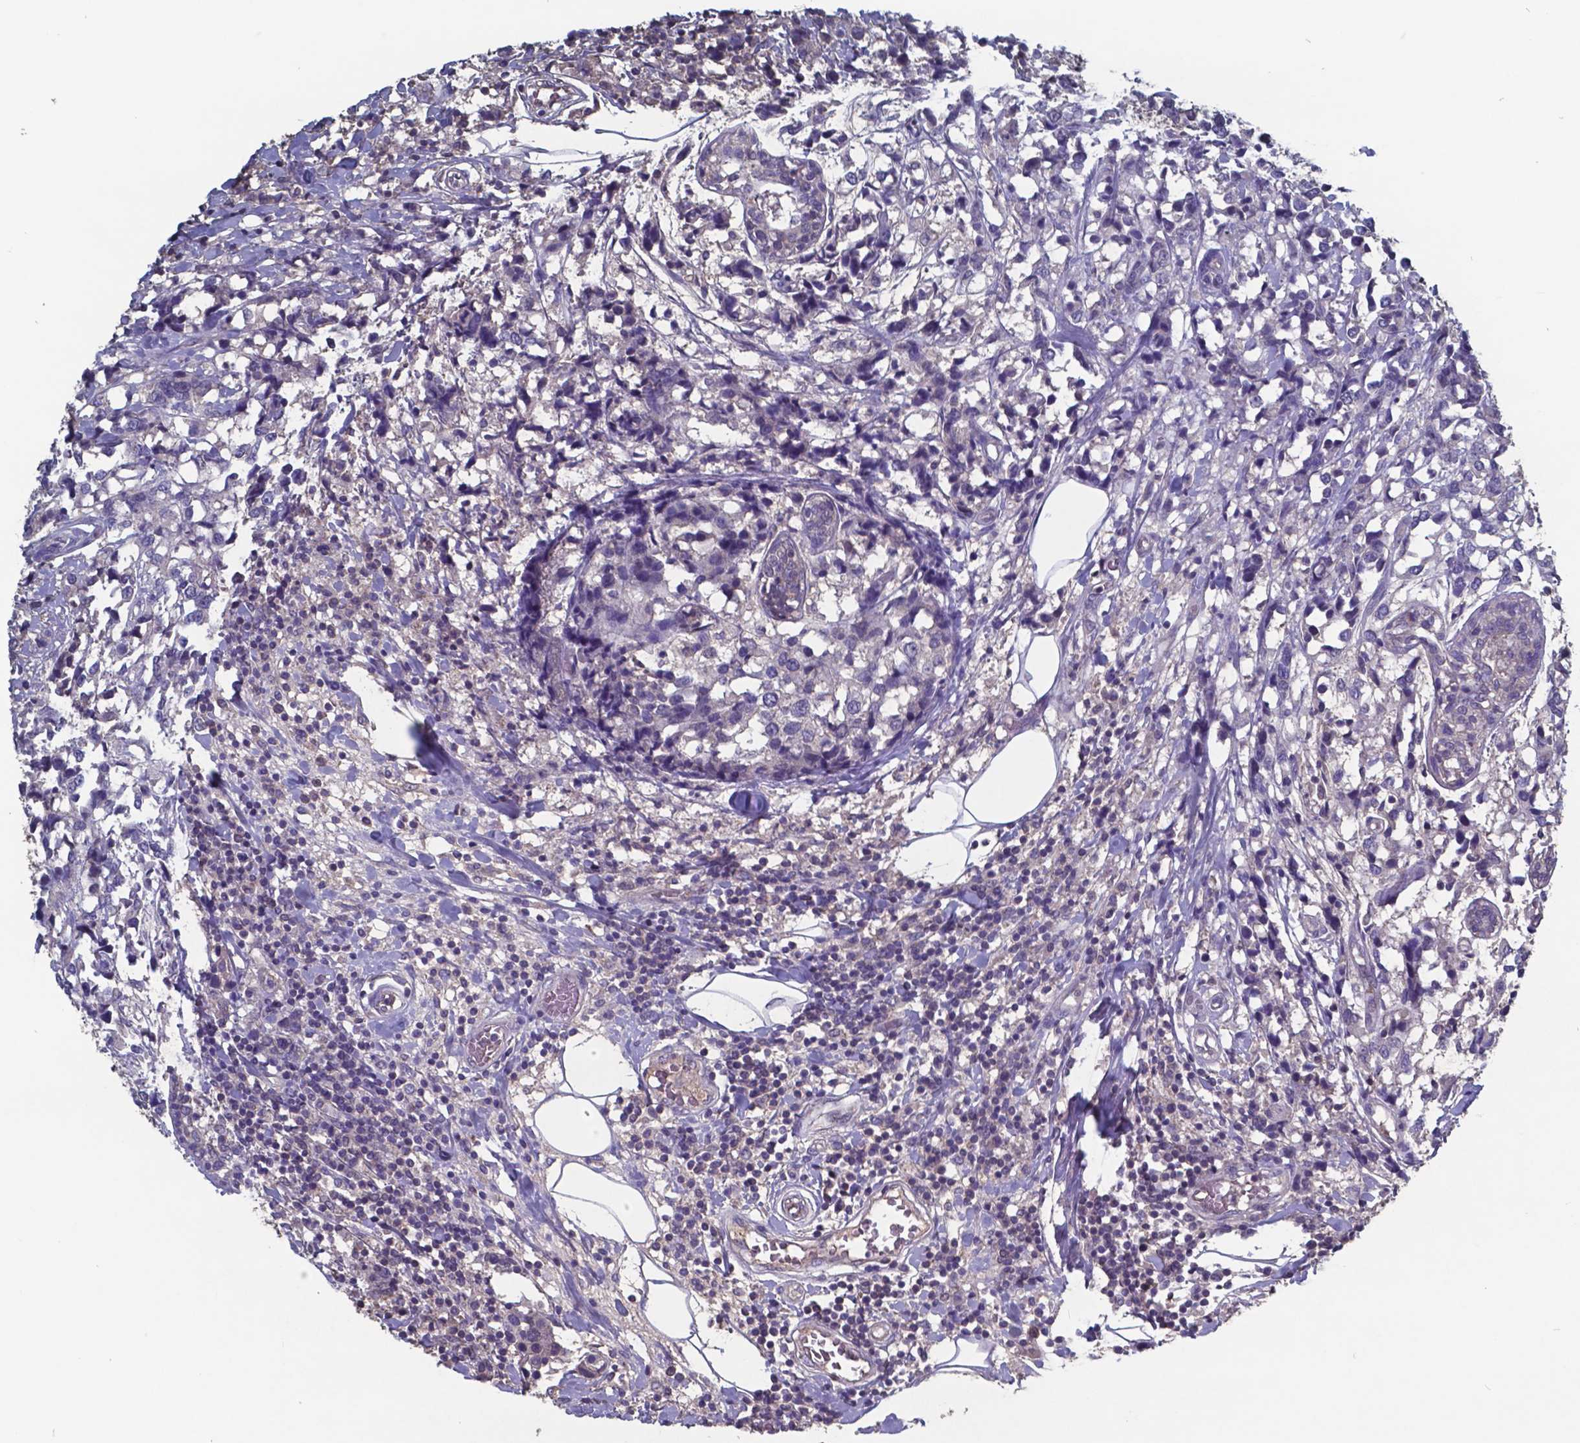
{"staining": {"intensity": "negative", "quantity": "none", "location": "none"}, "tissue": "breast cancer", "cell_type": "Tumor cells", "image_type": "cancer", "snomed": [{"axis": "morphology", "description": "Lobular carcinoma"}, {"axis": "topography", "description": "Breast"}], "caption": "Immunohistochemical staining of human breast lobular carcinoma reveals no significant staining in tumor cells.", "gene": "TTR", "patient": {"sex": "female", "age": 59}}